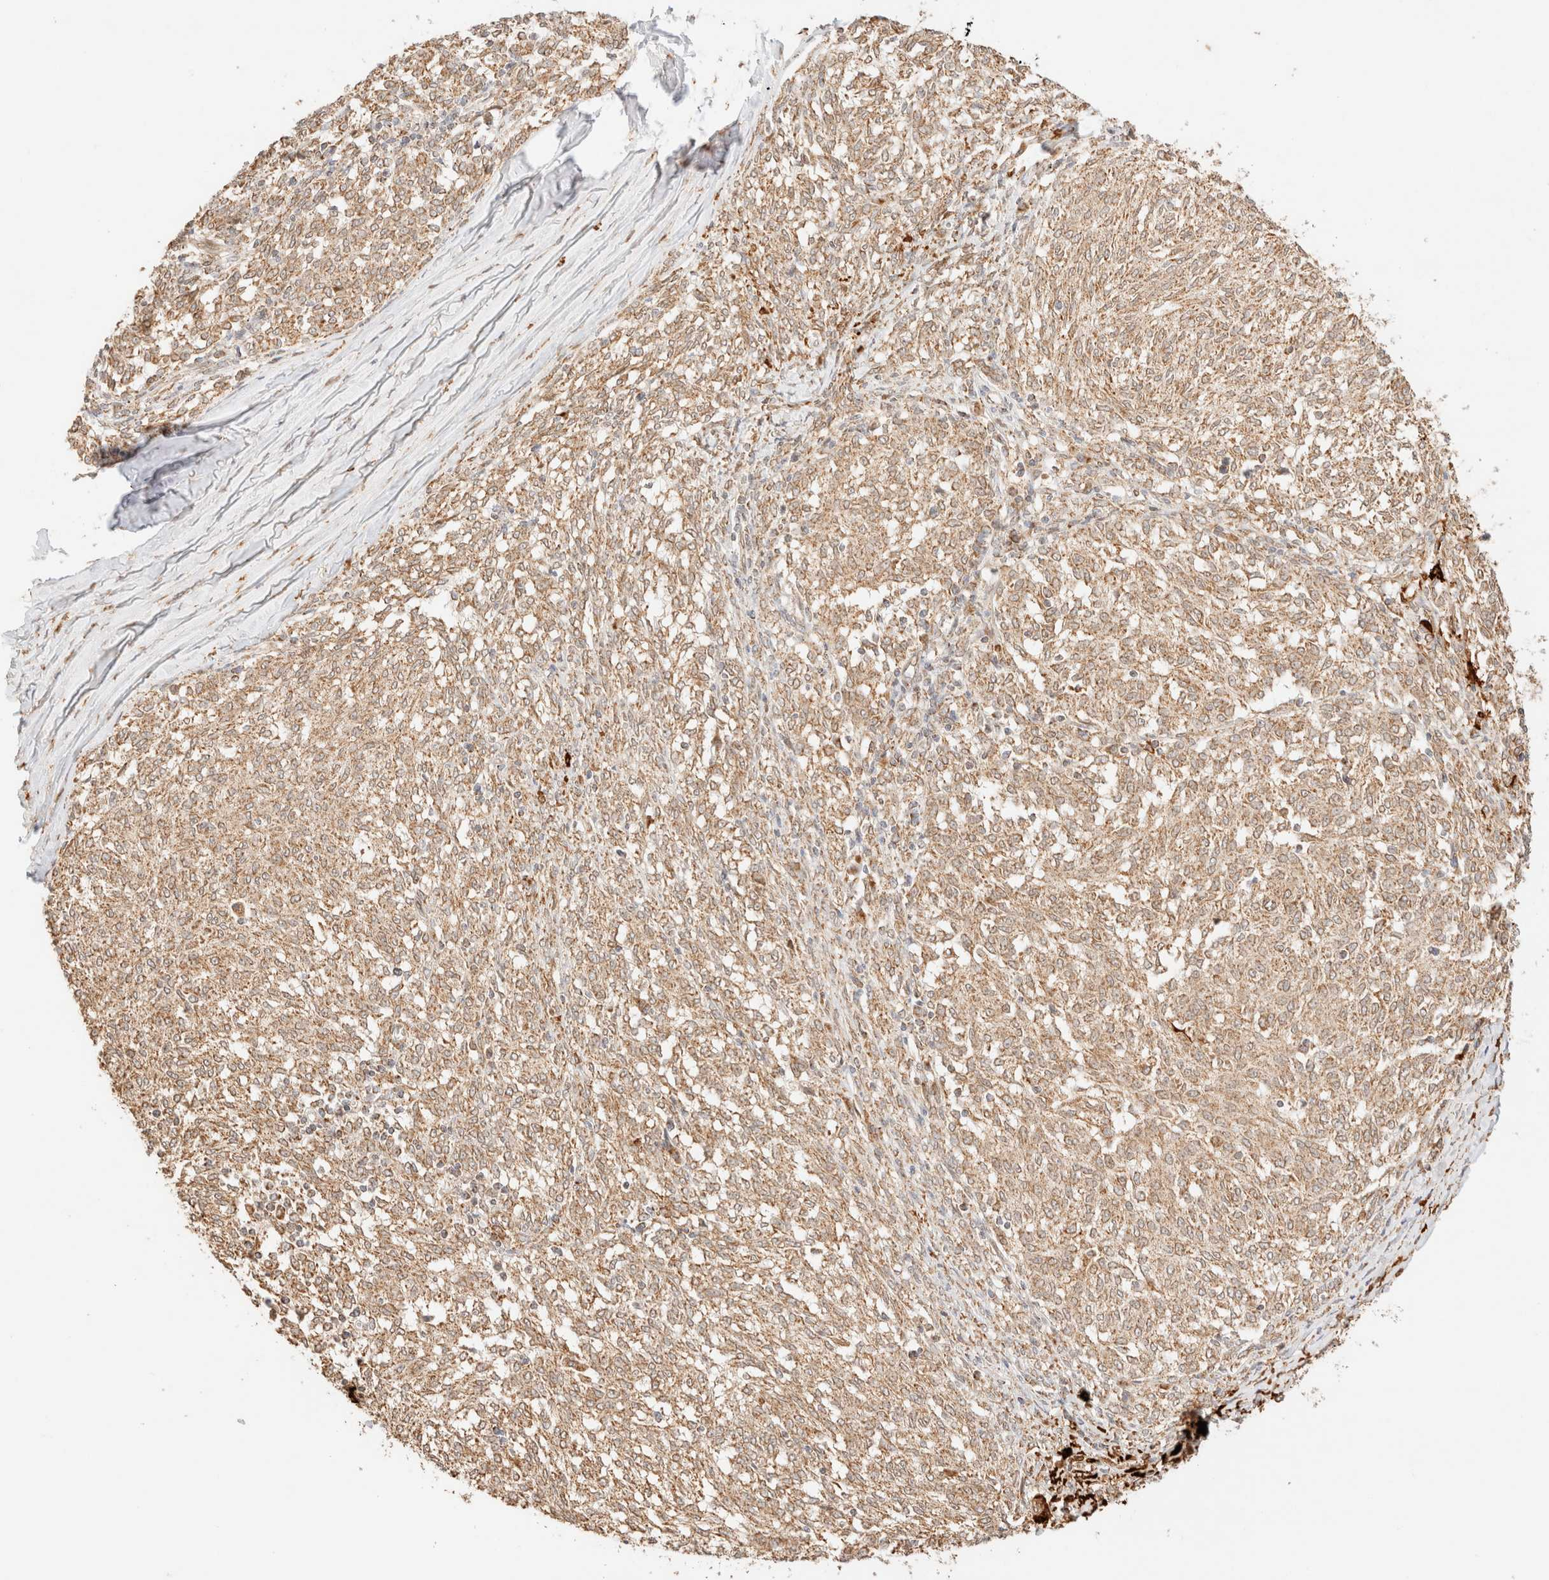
{"staining": {"intensity": "moderate", "quantity": ">75%", "location": "cytoplasmic/membranous"}, "tissue": "melanoma", "cell_type": "Tumor cells", "image_type": "cancer", "snomed": [{"axis": "morphology", "description": "Malignant melanoma, NOS"}, {"axis": "topography", "description": "Skin"}], "caption": "The micrograph exhibits immunohistochemical staining of malignant melanoma. There is moderate cytoplasmic/membranous staining is seen in about >75% of tumor cells.", "gene": "TACO1", "patient": {"sex": "female", "age": 72}}